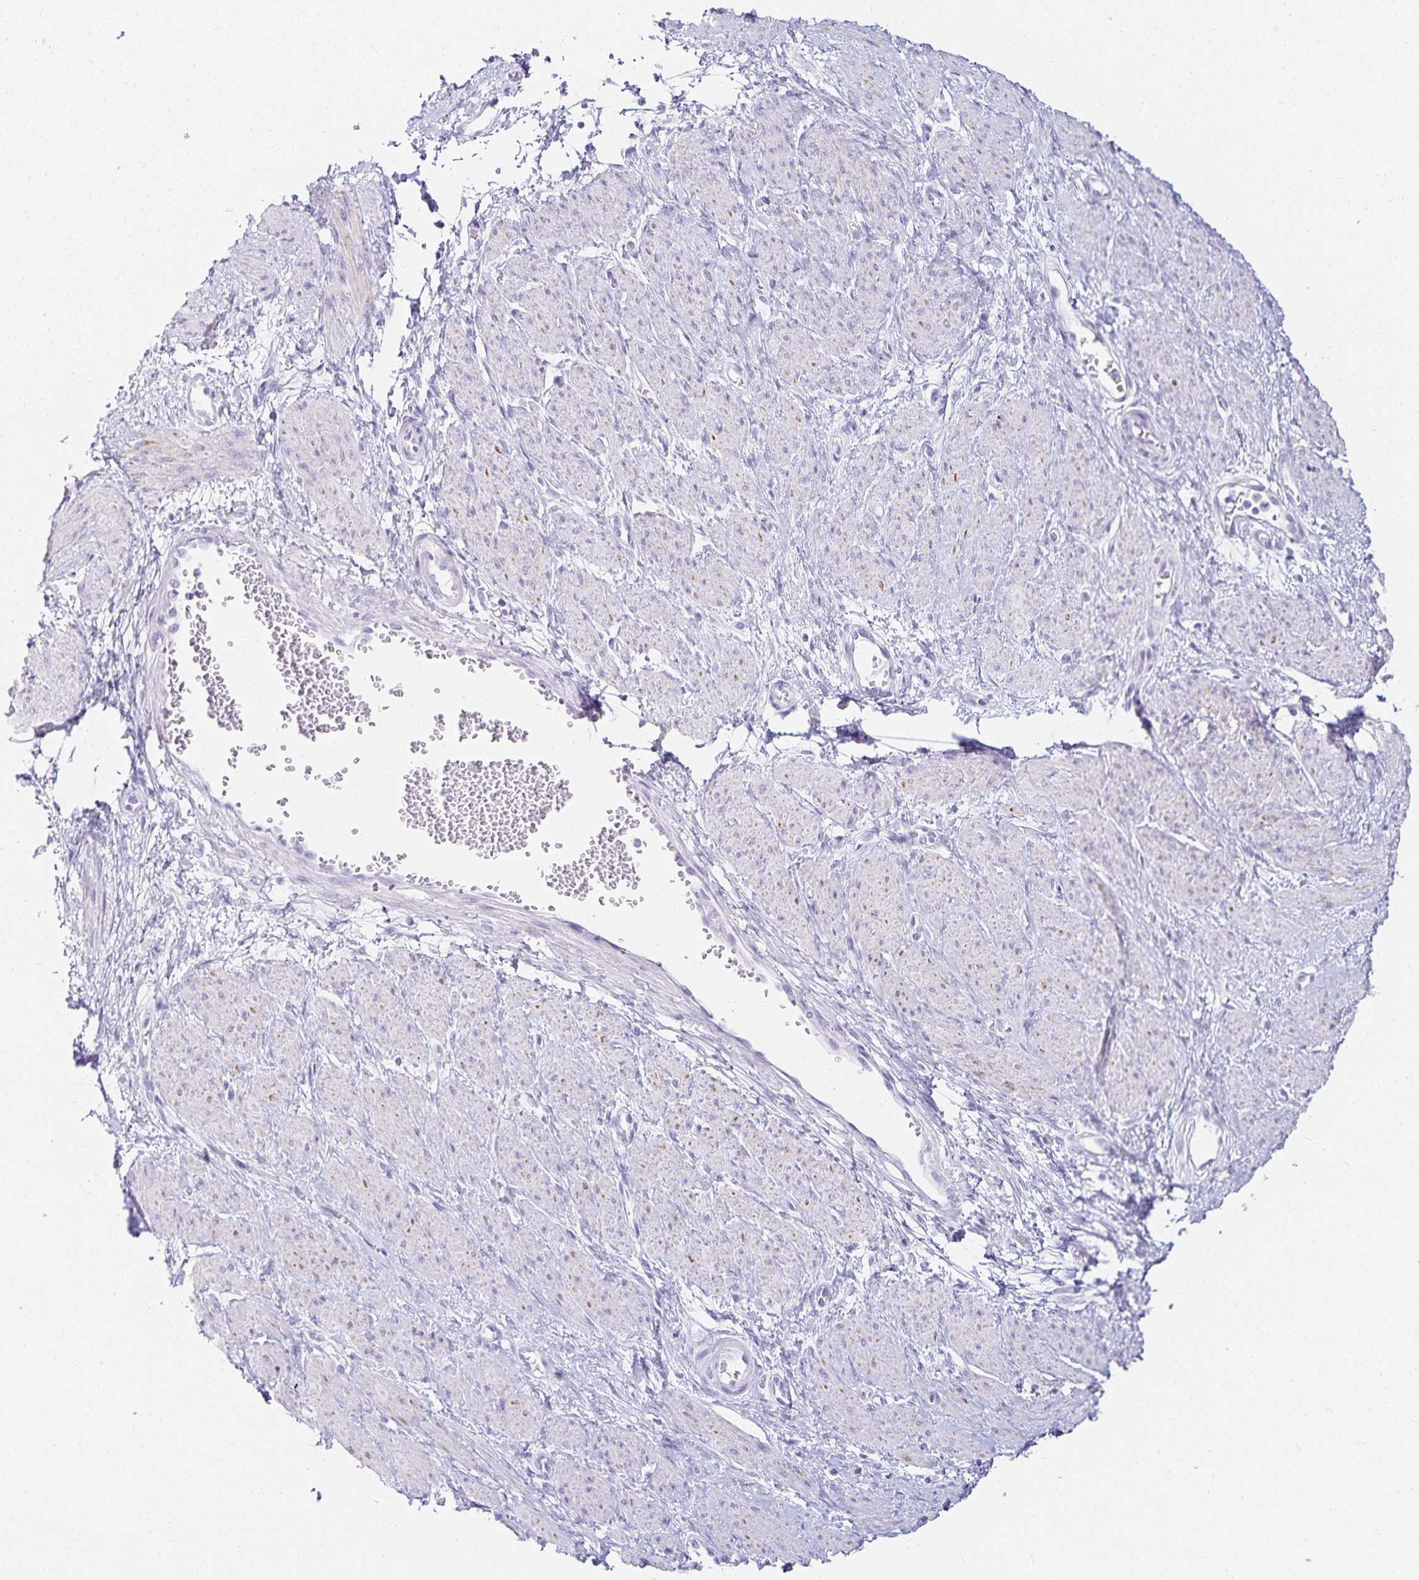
{"staining": {"intensity": "negative", "quantity": "none", "location": "none"}, "tissue": "smooth muscle", "cell_type": "Smooth muscle cells", "image_type": "normal", "snomed": [{"axis": "morphology", "description": "Normal tissue, NOS"}, {"axis": "topography", "description": "Smooth muscle"}, {"axis": "topography", "description": "Uterus"}], "caption": "Immunohistochemistry photomicrograph of unremarkable smooth muscle: human smooth muscle stained with DAB shows no significant protein positivity in smooth muscle cells. (DAB (3,3'-diaminobenzidine) IHC, high magnification).", "gene": "GP2", "patient": {"sex": "female", "age": 39}}